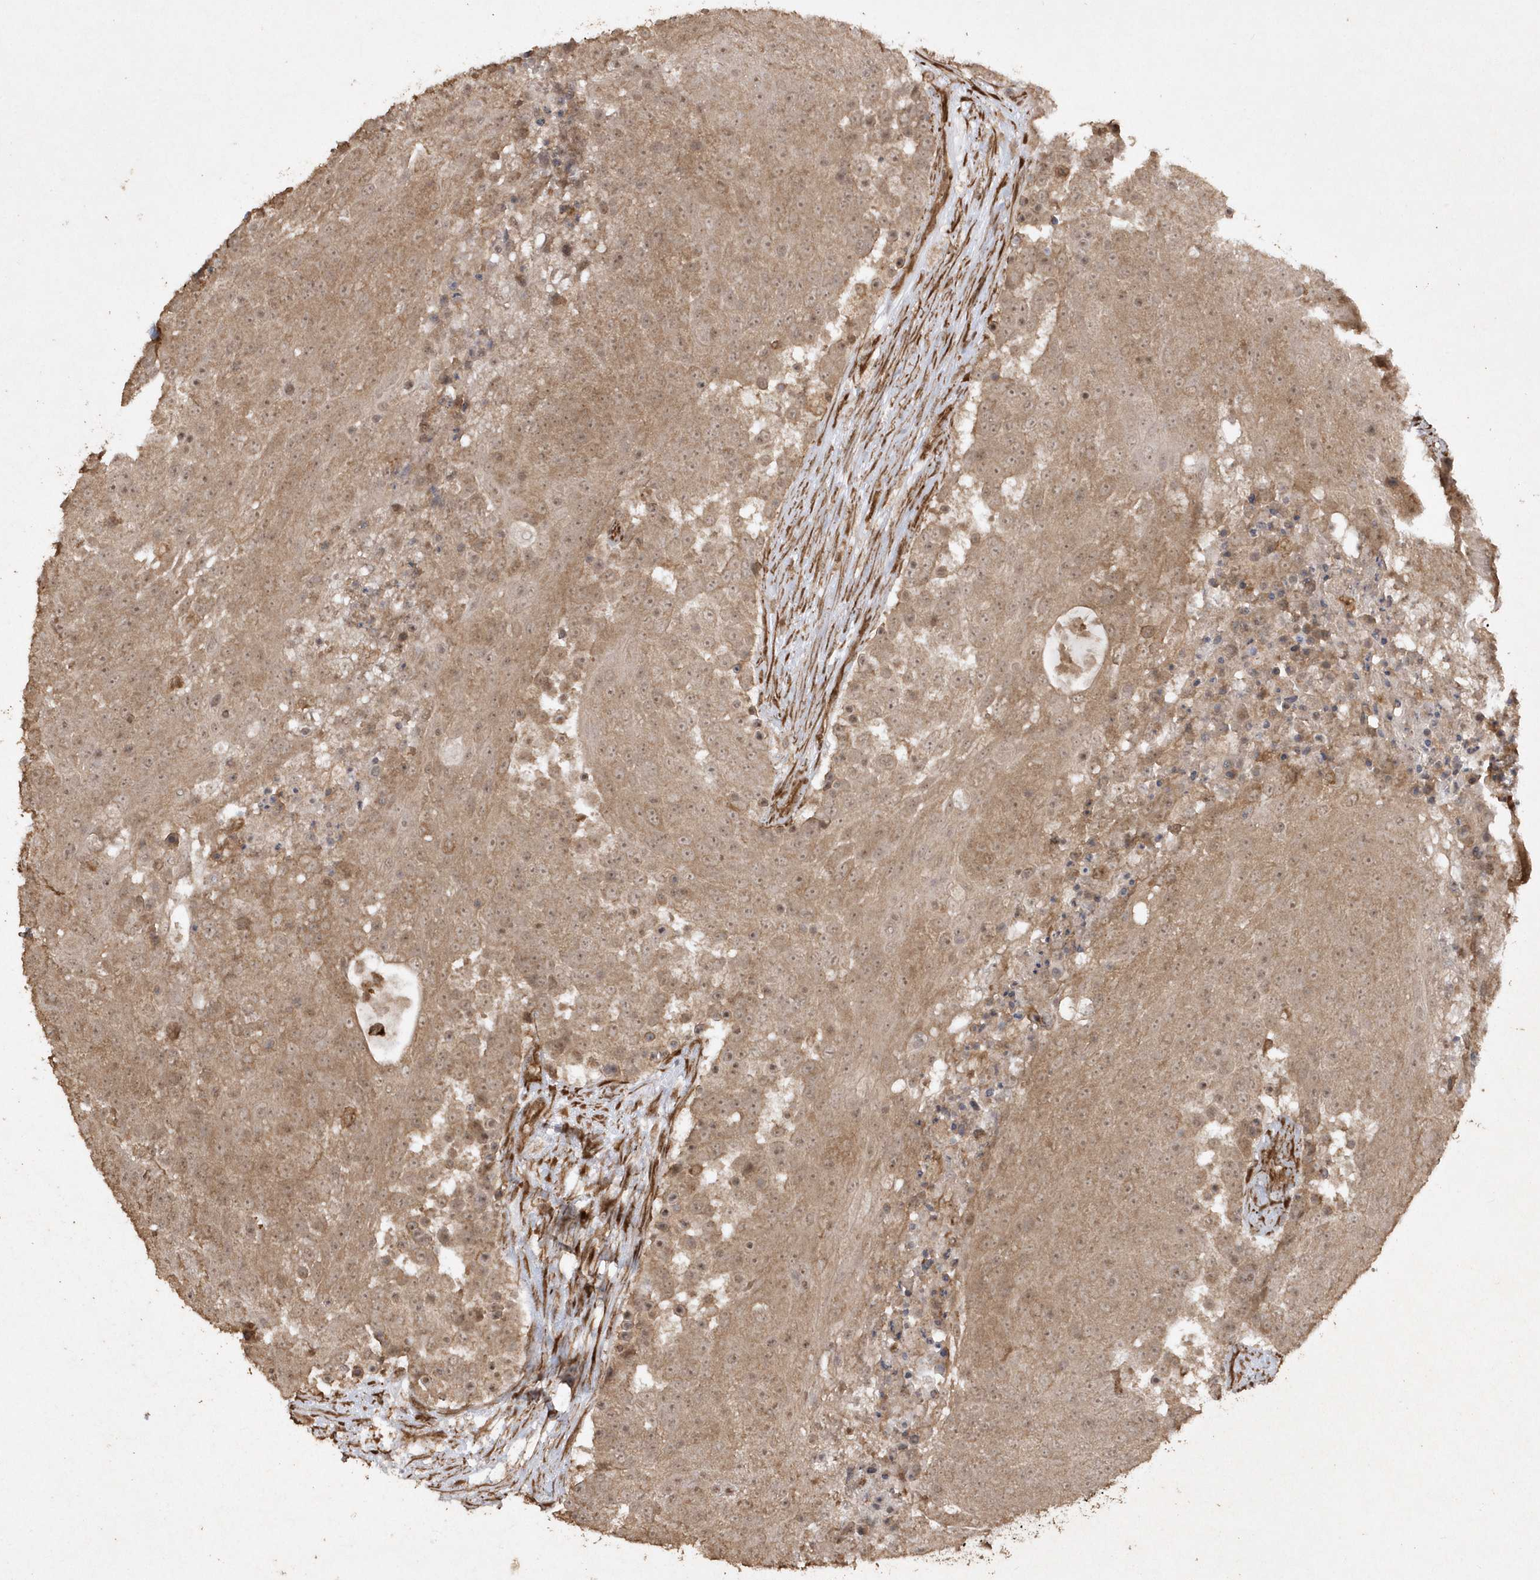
{"staining": {"intensity": "moderate", "quantity": ">75%", "location": "cytoplasmic/membranous"}, "tissue": "urothelial cancer", "cell_type": "Tumor cells", "image_type": "cancer", "snomed": [{"axis": "morphology", "description": "Urothelial carcinoma, High grade"}, {"axis": "topography", "description": "Urinary bladder"}], "caption": "The micrograph demonstrates immunohistochemical staining of high-grade urothelial carcinoma. There is moderate cytoplasmic/membranous staining is seen in about >75% of tumor cells.", "gene": "AVPI1", "patient": {"sex": "female", "age": 63}}